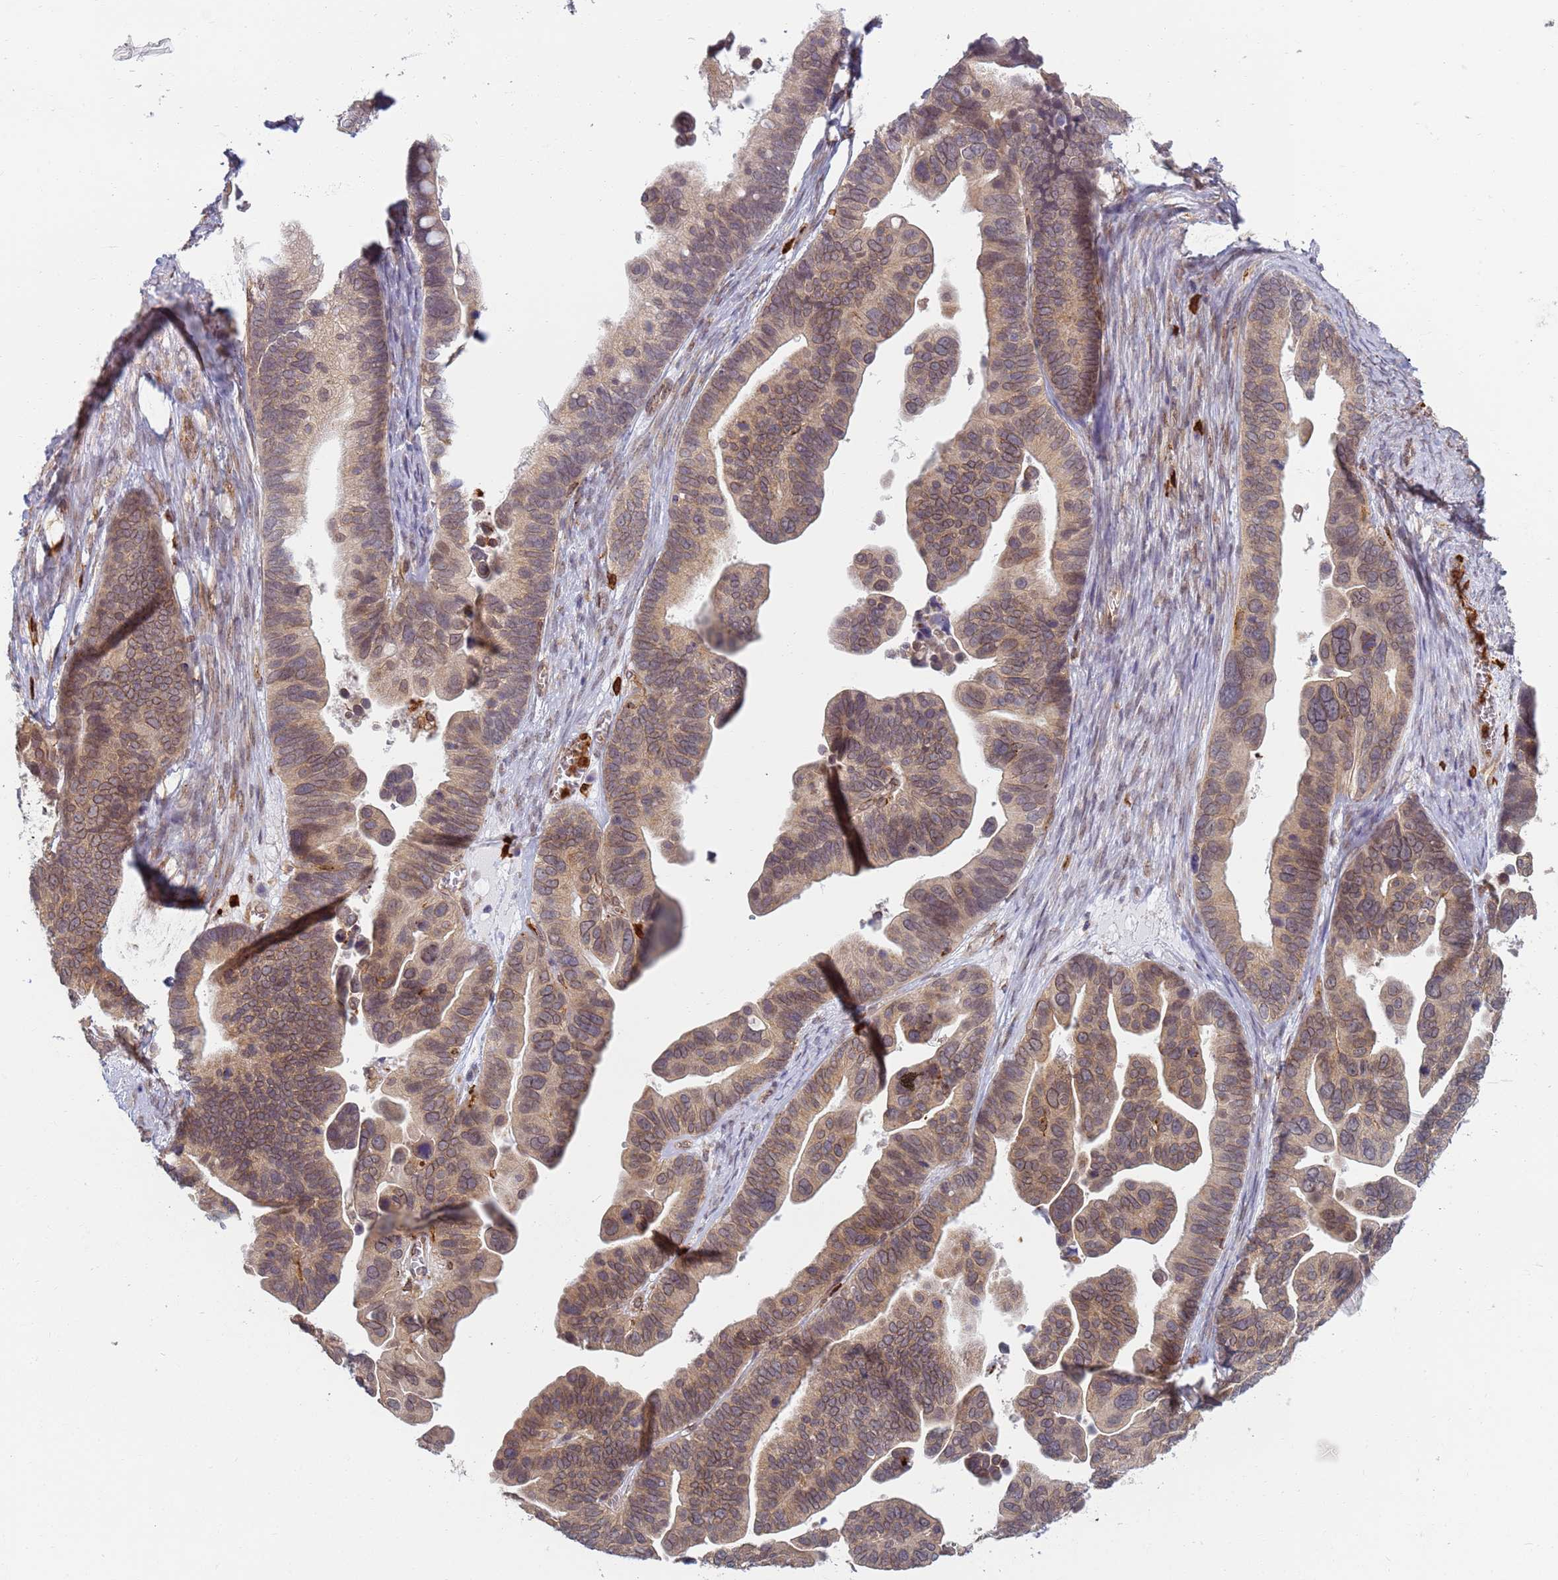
{"staining": {"intensity": "moderate", "quantity": ">75%", "location": "cytoplasmic/membranous,nuclear"}, "tissue": "ovarian cancer", "cell_type": "Tumor cells", "image_type": "cancer", "snomed": [{"axis": "morphology", "description": "Cystadenocarcinoma, serous, NOS"}, {"axis": "topography", "description": "Ovary"}], "caption": "Moderate cytoplasmic/membranous and nuclear protein expression is appreciated in about >75% of tumor cells in ovarian serous cystadenocarcinoma. Ihc stains the protein in brown and the nuclei are stained blue.", "gene": "CEP170", "patient": {"sex": "female", "age": 56}}